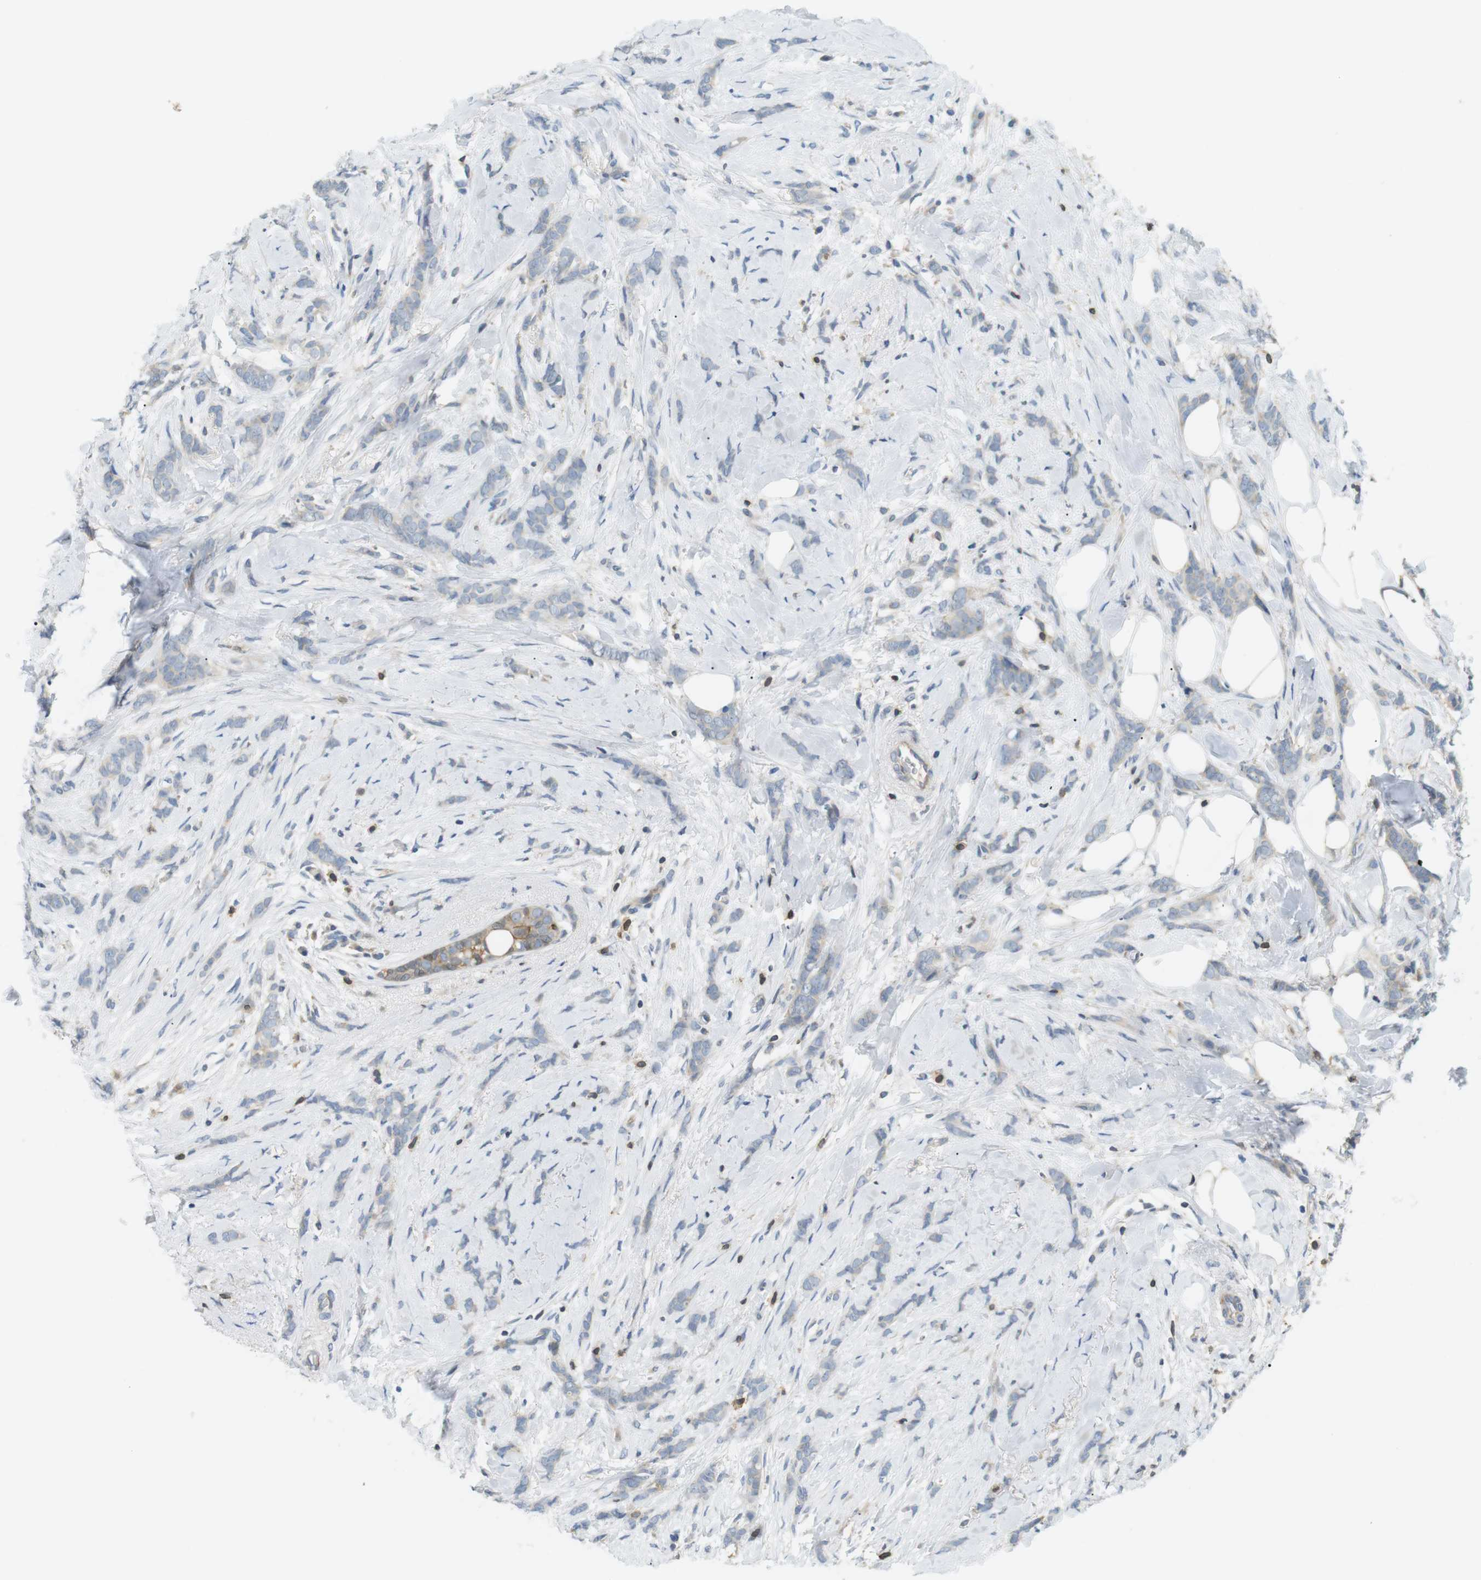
{"staining": {"intensity": "negative", "quantity": "none", "location": "none"}, "tissue": "breast cancer", "cell_type": "Tumor cells", "image_type": "cancer", "snomed": [{"axis": "morphology", "description": "Lobular carcinoma, in situ"}, {"axis": "morphology", "description": "Lobular carcinoma"}, {"axis": "topography", "description": "Breast"}], "caption": "Breast cancer was stained to show a protein in brown. There is no significant expression in tumor cells.", "gene": "P2RY1", "patient": {"sex": "female", "age": 41}}